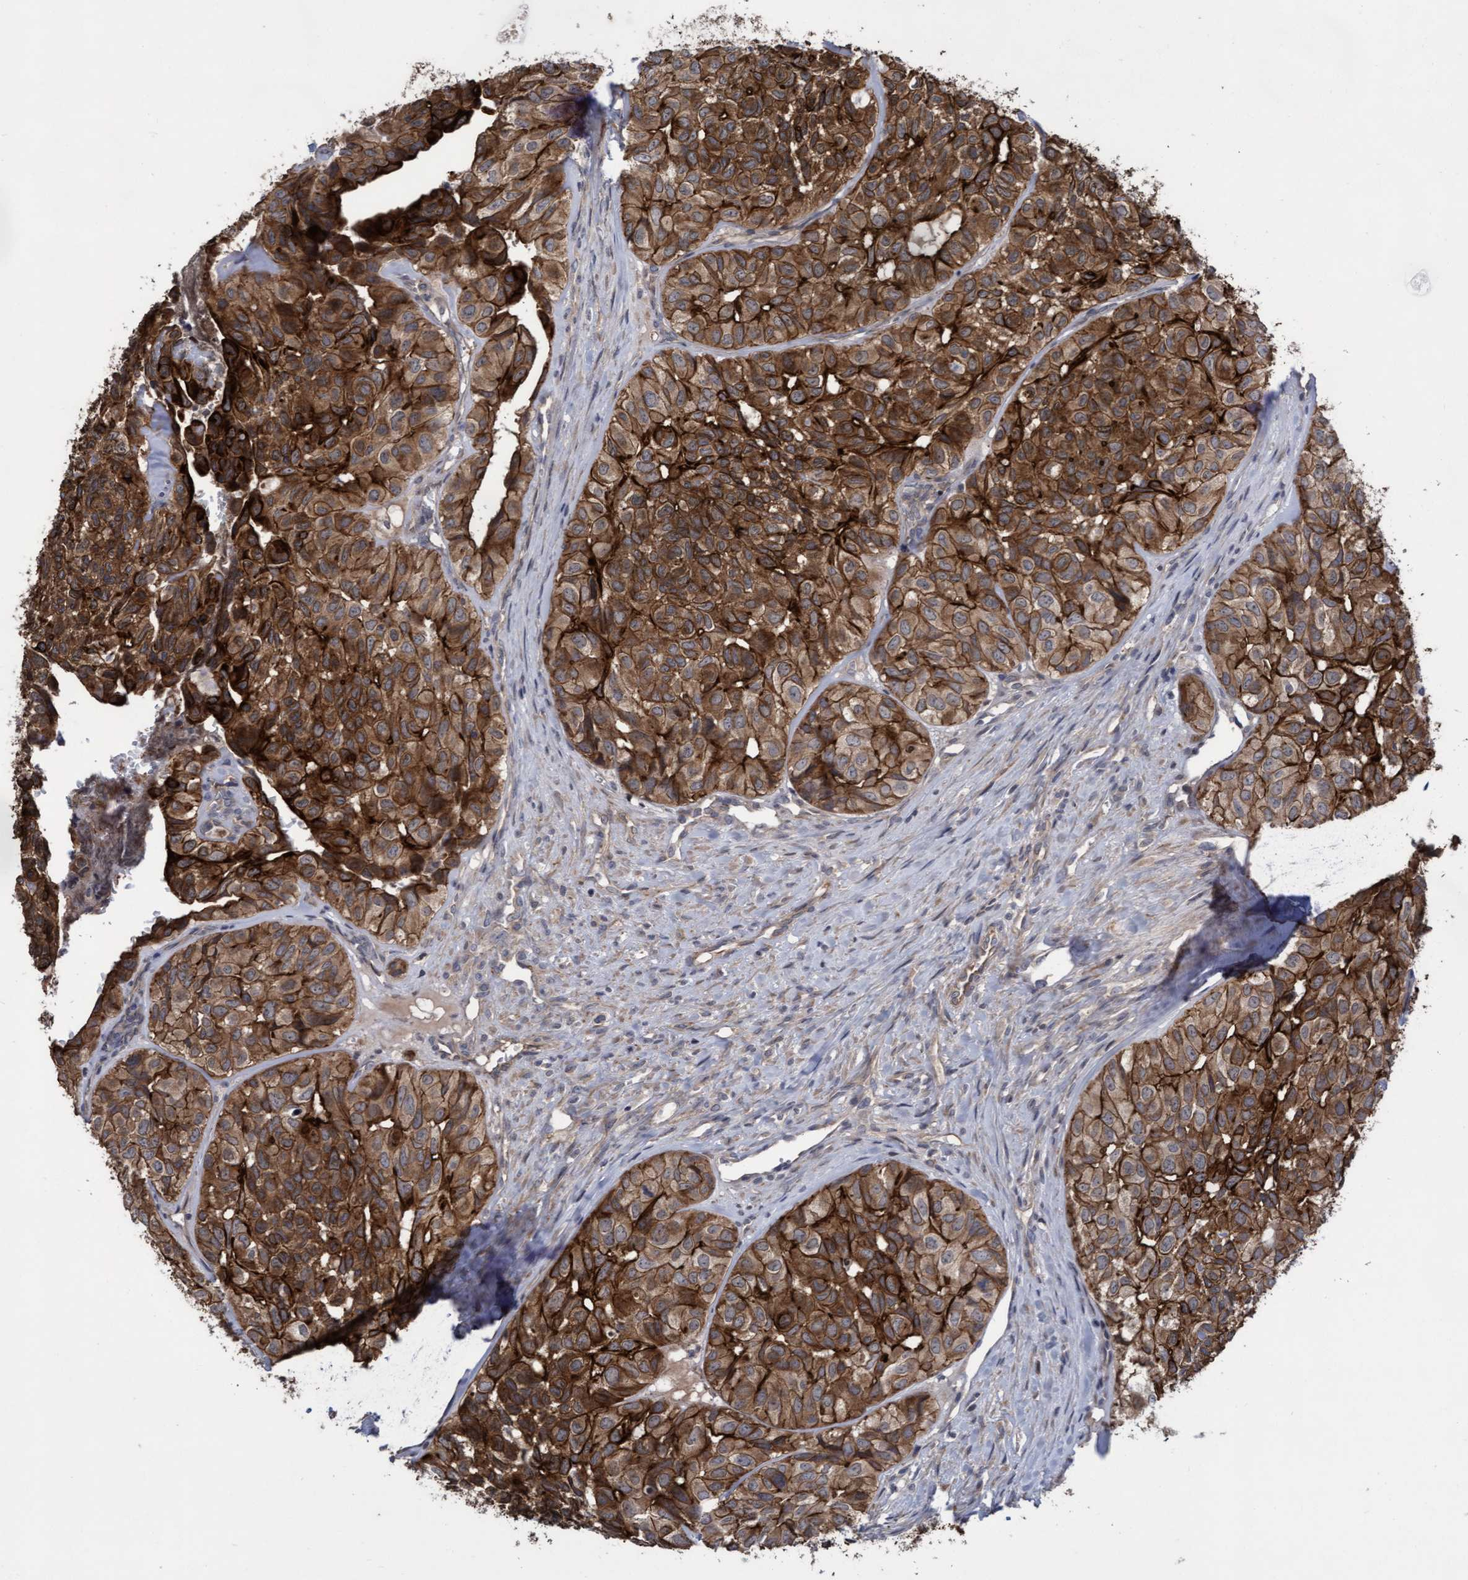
{"staining": {"intensity": "moderate", "quantity": ">75%", "location": "cytoplasmic/membranous"}, "tissue": "head and neck cancer", "cell_type": "Tumor cells", "image_type": "cancer", "snomed": [{"axis": "morphology", "description": "Adenocarcinoma, NOS"}, {"axis": "topography", "description": "Salivary gland, NOS"}, {"axis": "topography", "description": "Head-Neck"}], "caption": "Immunohistochemistry (IHC) (DAB (3,3'-diaminobenzidine)) staining of human head and neck cancer reveals moderate cytoplasmic/membranous protein positivity in approximately >75% of tumor cells.", "gene": "COBL", "patient": {"sex": "female", "age": 76}}